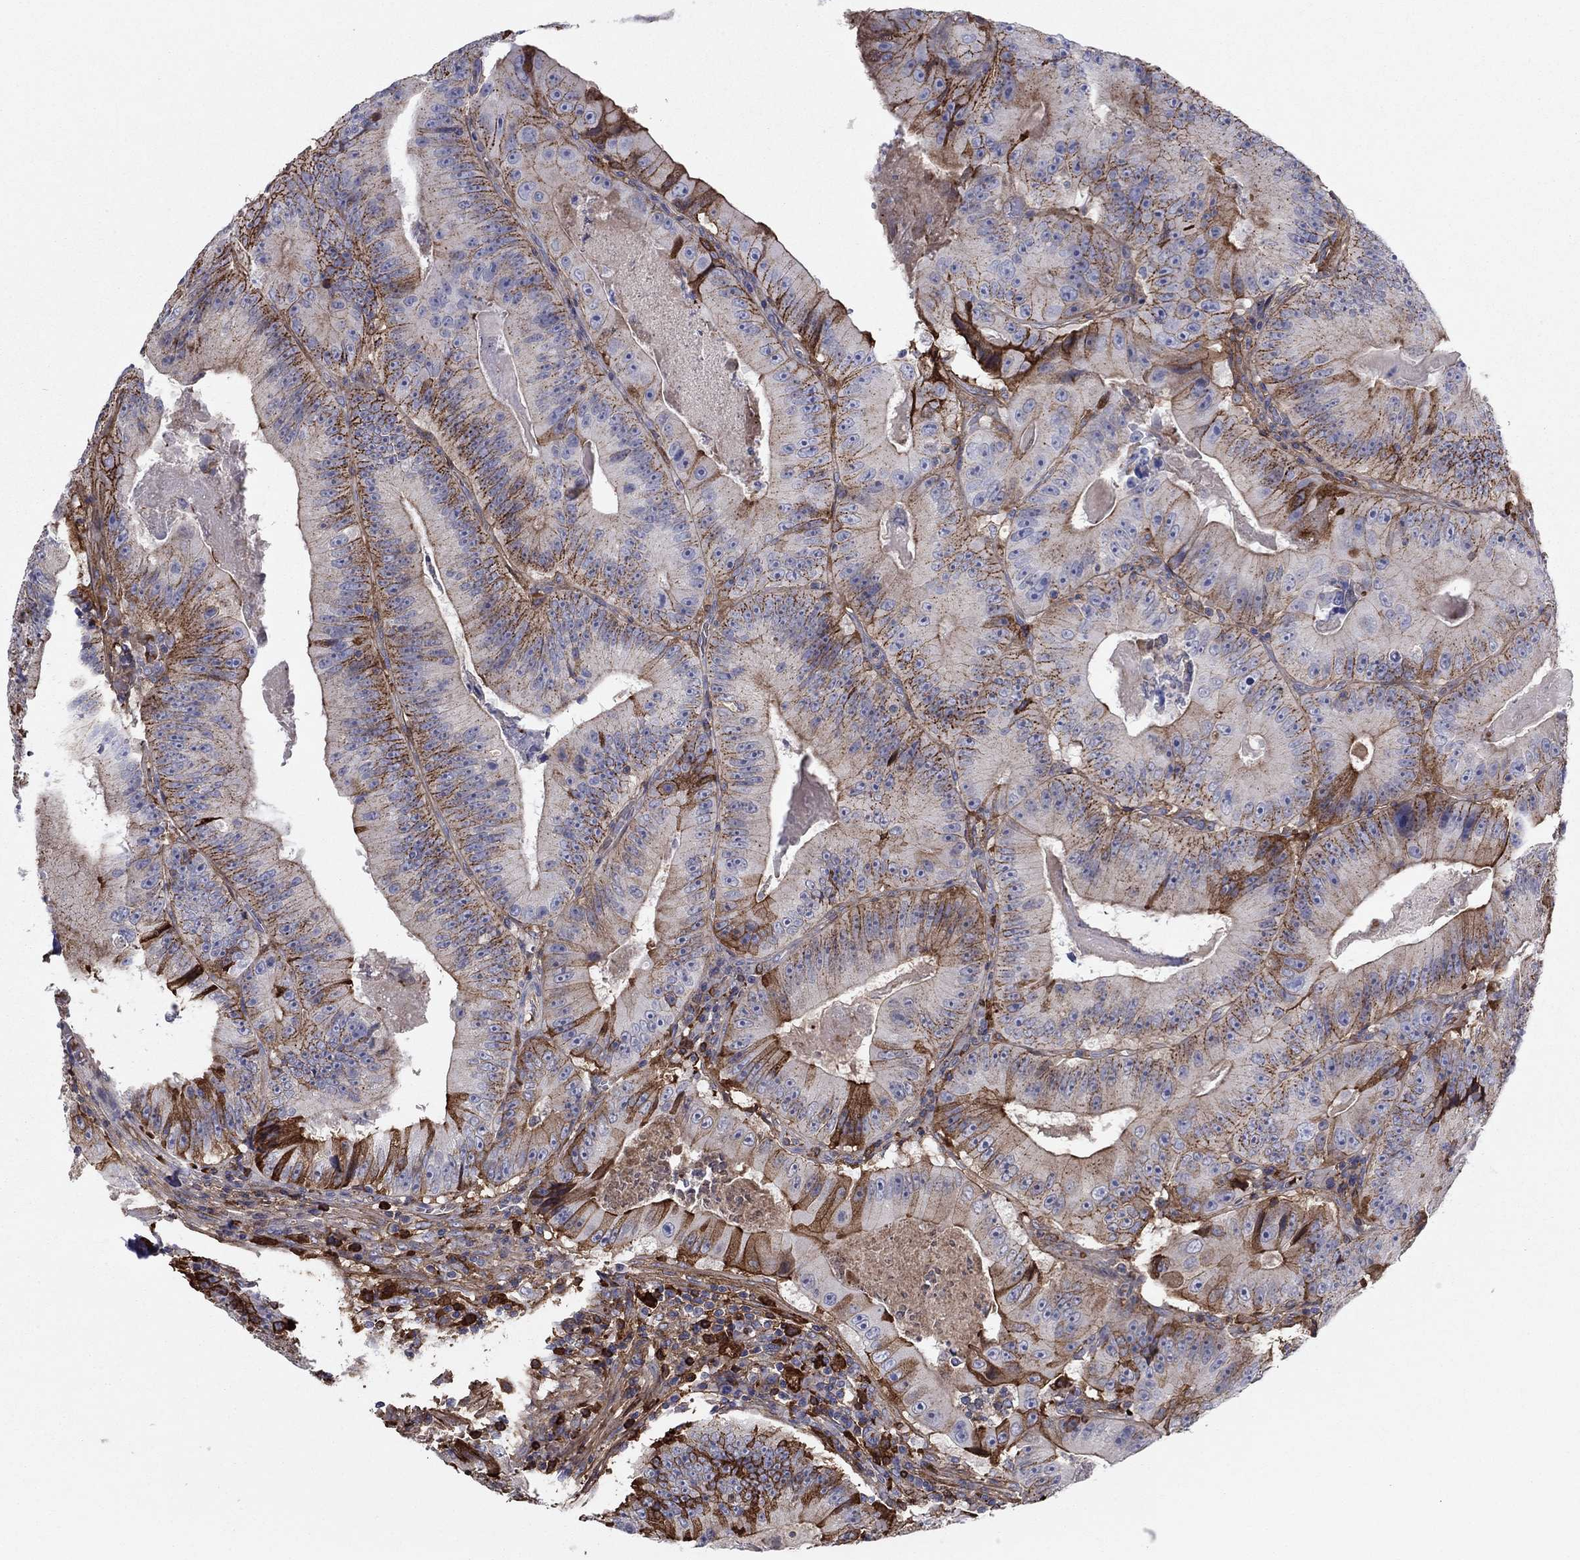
{"staining": {"intensity": "strong", "quantity": "25%-75%", "location": "cytoplasmic/membranous"}, "tissue": "colorectal cancer", "cell_type": "Tumor cells", "image_type": "cancer", "snomed": [{"axis": "morphology", "description": "Adenocarcinoma, NOS"}, {"axis": "topography", "description": "Colon"}], "caption": "Immunohistochemical staining of human colorectal cancer (adenocarcinoma) displays high levels of strong cytoplasmic/membranous protein staining in approximately 25%-75% of tumor cells.", "gene": "HPX", "patient": {"sex": "female", "age": 86}}